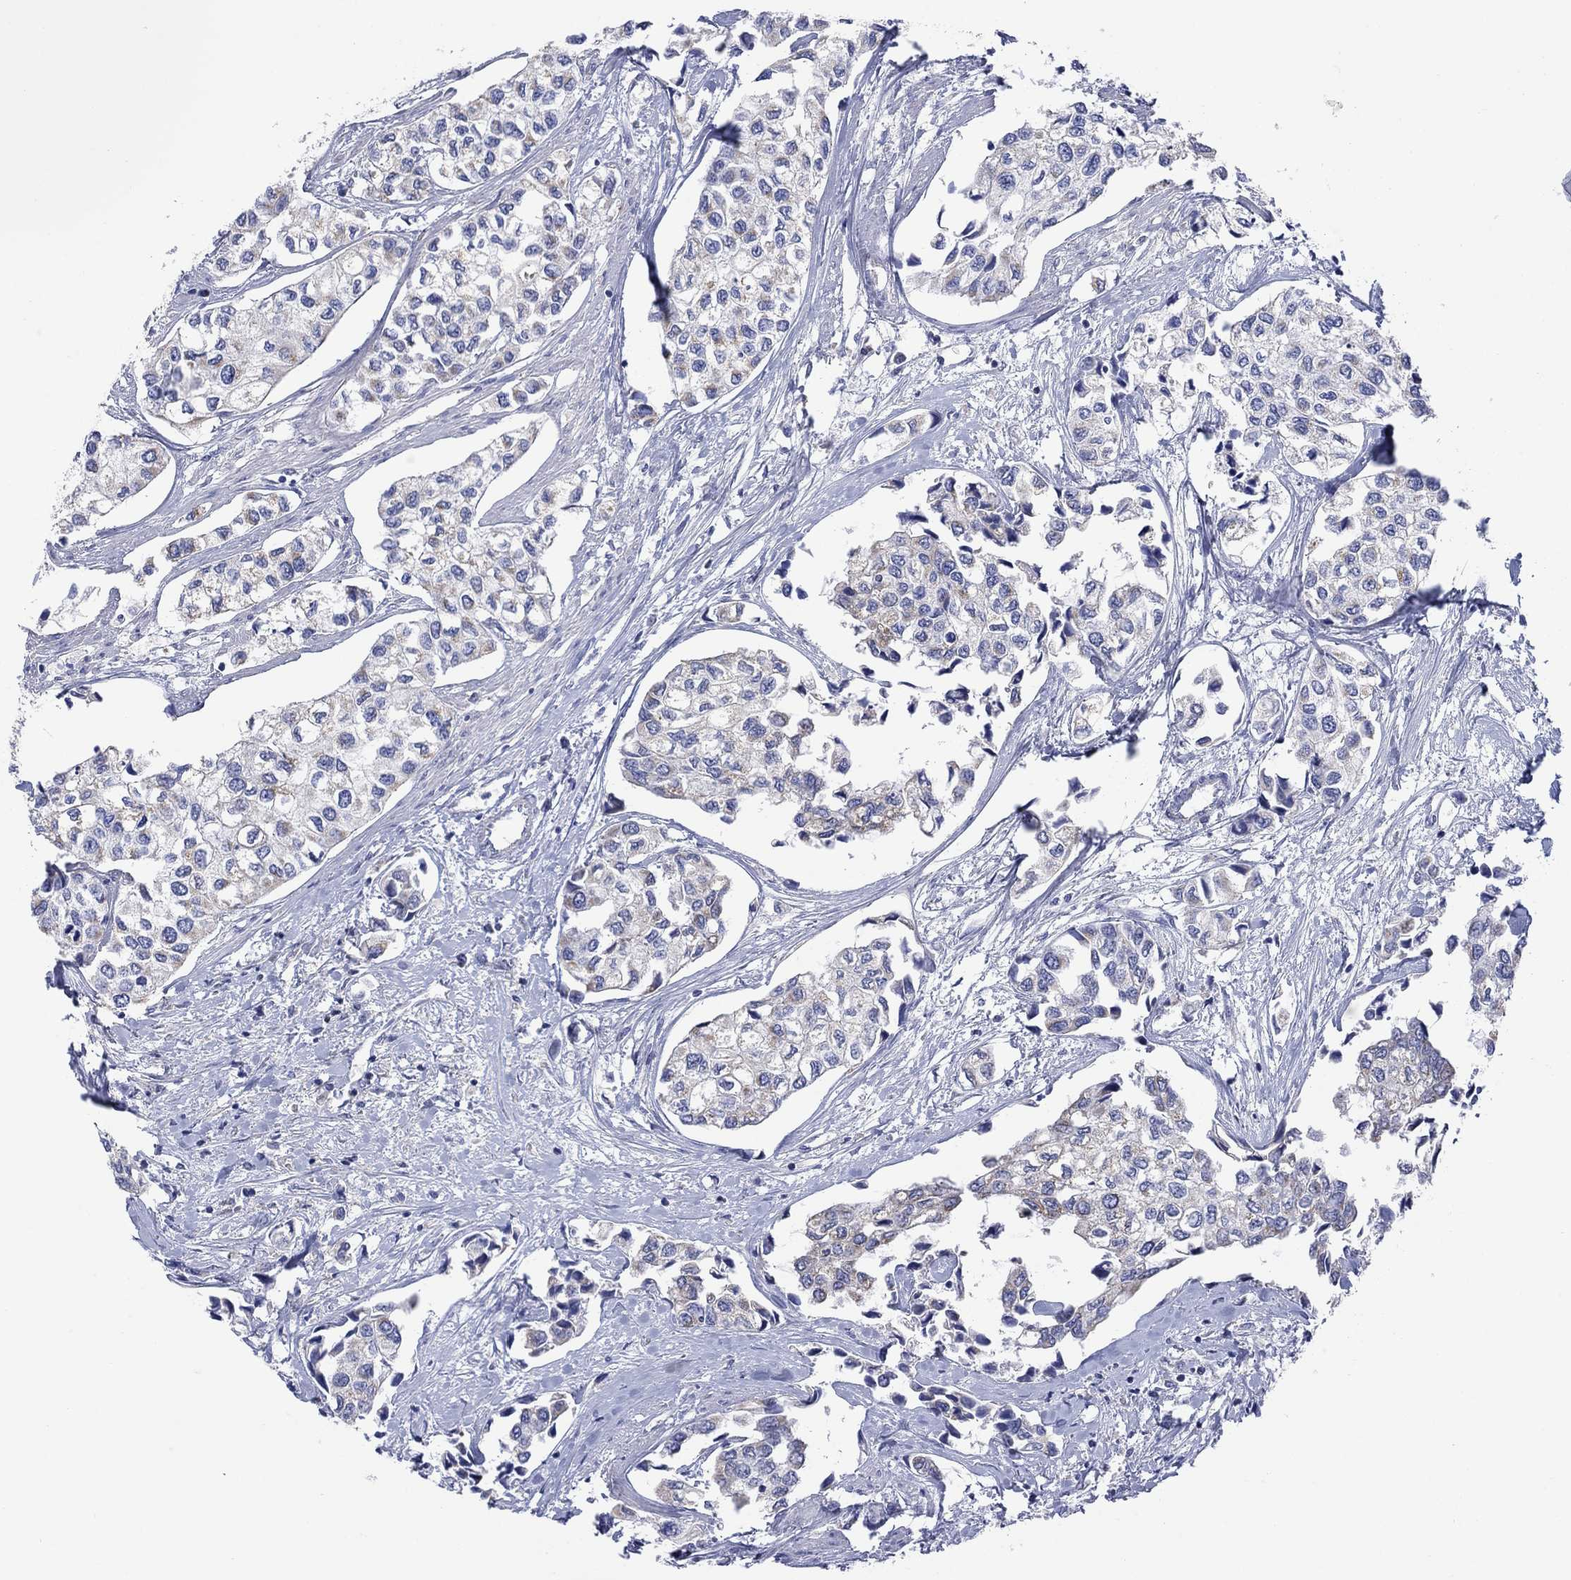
{"staining": {"intensity": "weak", "quantity": "25%-75%", "location": "cytoplasmic/membranous"}, "tissue": "urothelial cancer", "cell_type": "Tumor cells", "image_type": "cancer", "snomed": [{"axis": "morphology", "description": "Urothelial carcinoma, High grade"}, {"axis": "topography", "description": "Urinary bladder"}], "caption": "Immunohistochemical staining of urothelial cancer reveals low levels of weak cytoplasmic/membranous protein positivity in approximately 25%-75% of tumor cells.", "gene": "CLVS1", "patient": {"sex": "male", "age": 73}}